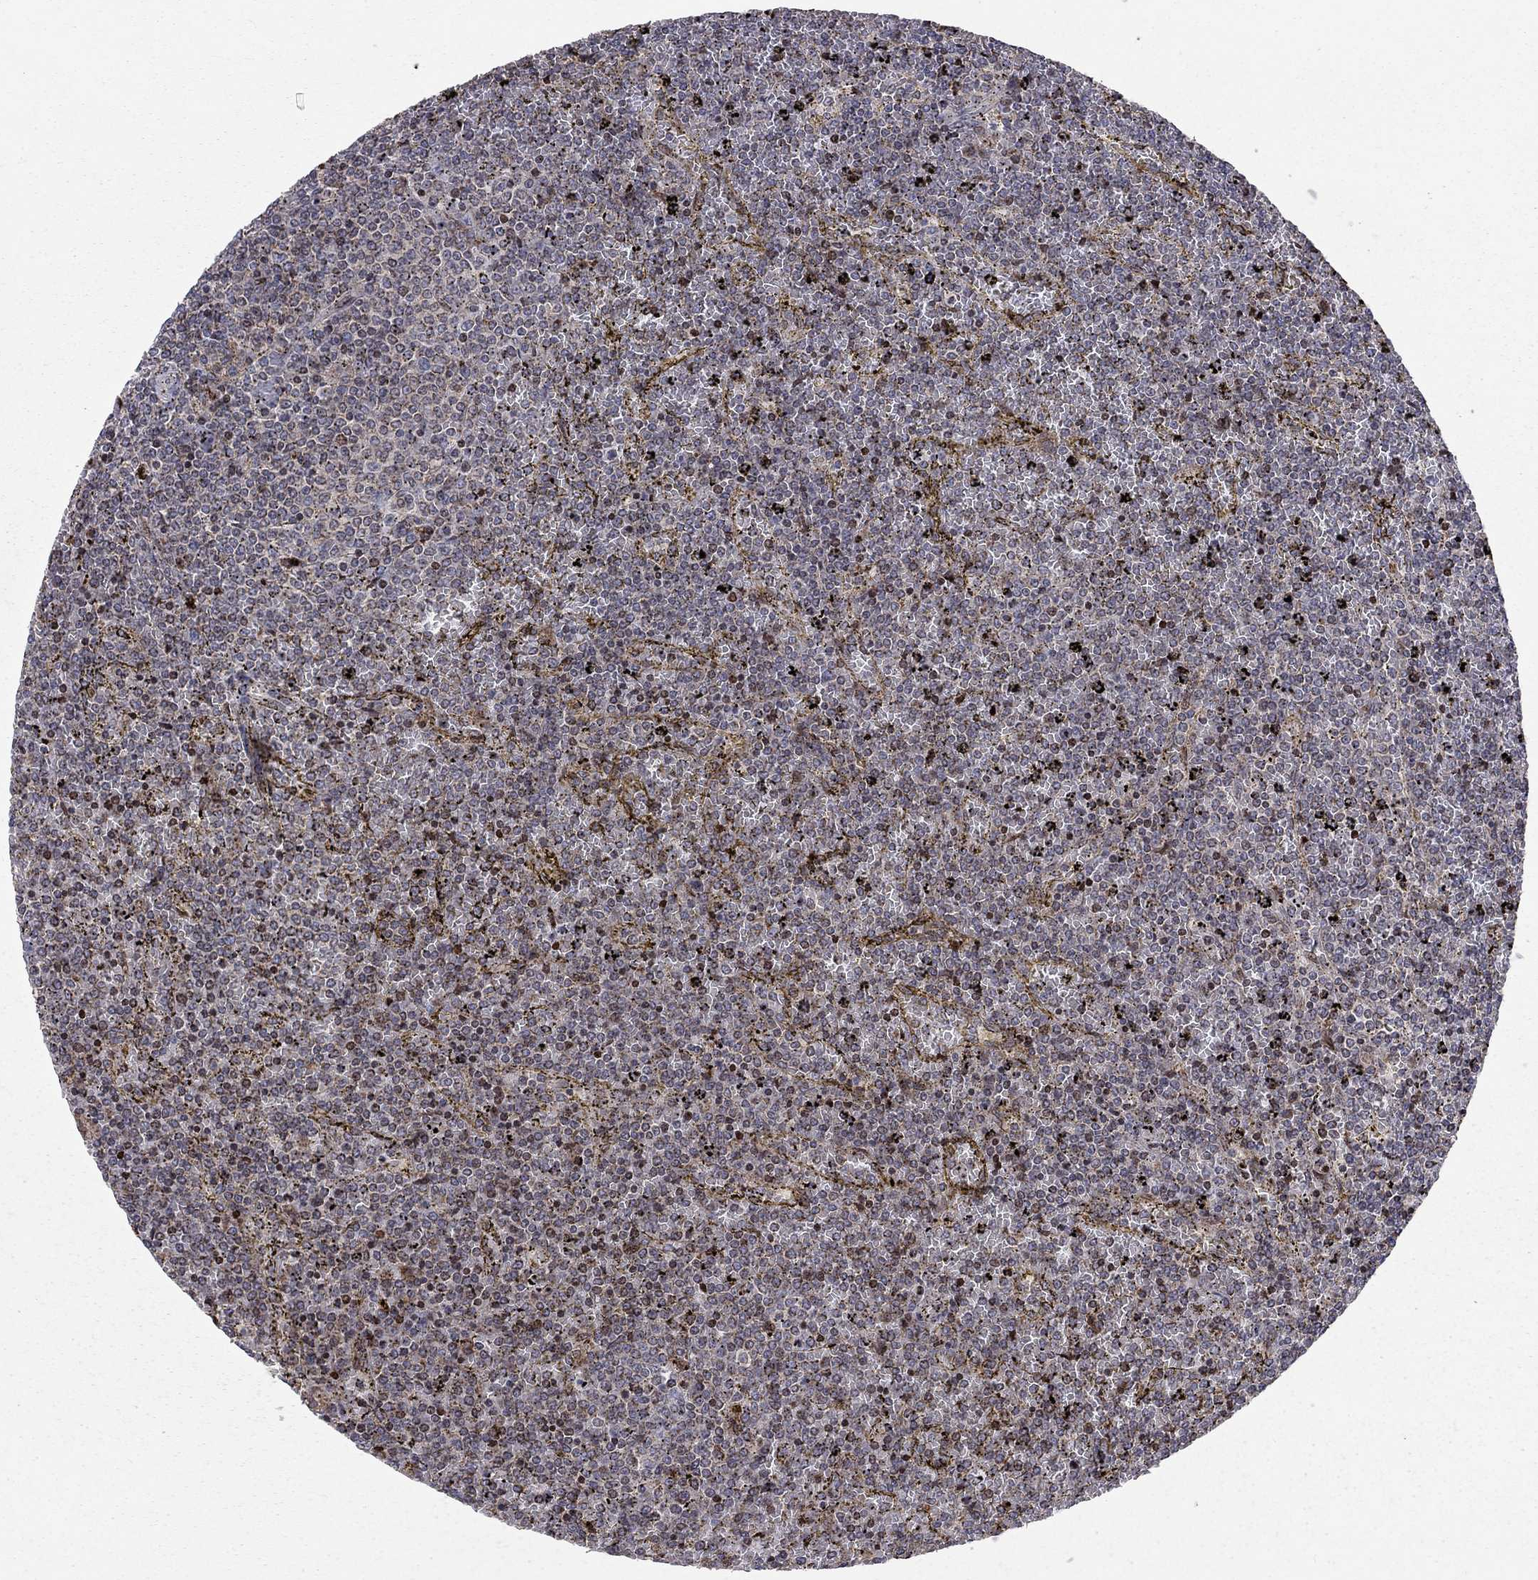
{"staining": {"intensity": "negative", "quantity": "none", "location": "none"}, "tissue": "lymphoma", "cell_type": "Tumor cells", "image_type": "cancer", "snomed": [{"axis": "morphology", "description": "Malignant lymphoma, non-Hodgkin's type, Low grade"}, {"axis": "topography", "description": "Spleen"}], "caption": "DAB (3,3'-diaminobenzidine) immunohistochemical staining of human malignant lymphoma, non-Hodgkin's type (low-grade) shows no significant expression in tumor cells.", "gene": "ERN2", "patient": {"sex": "female", "age": 77}}